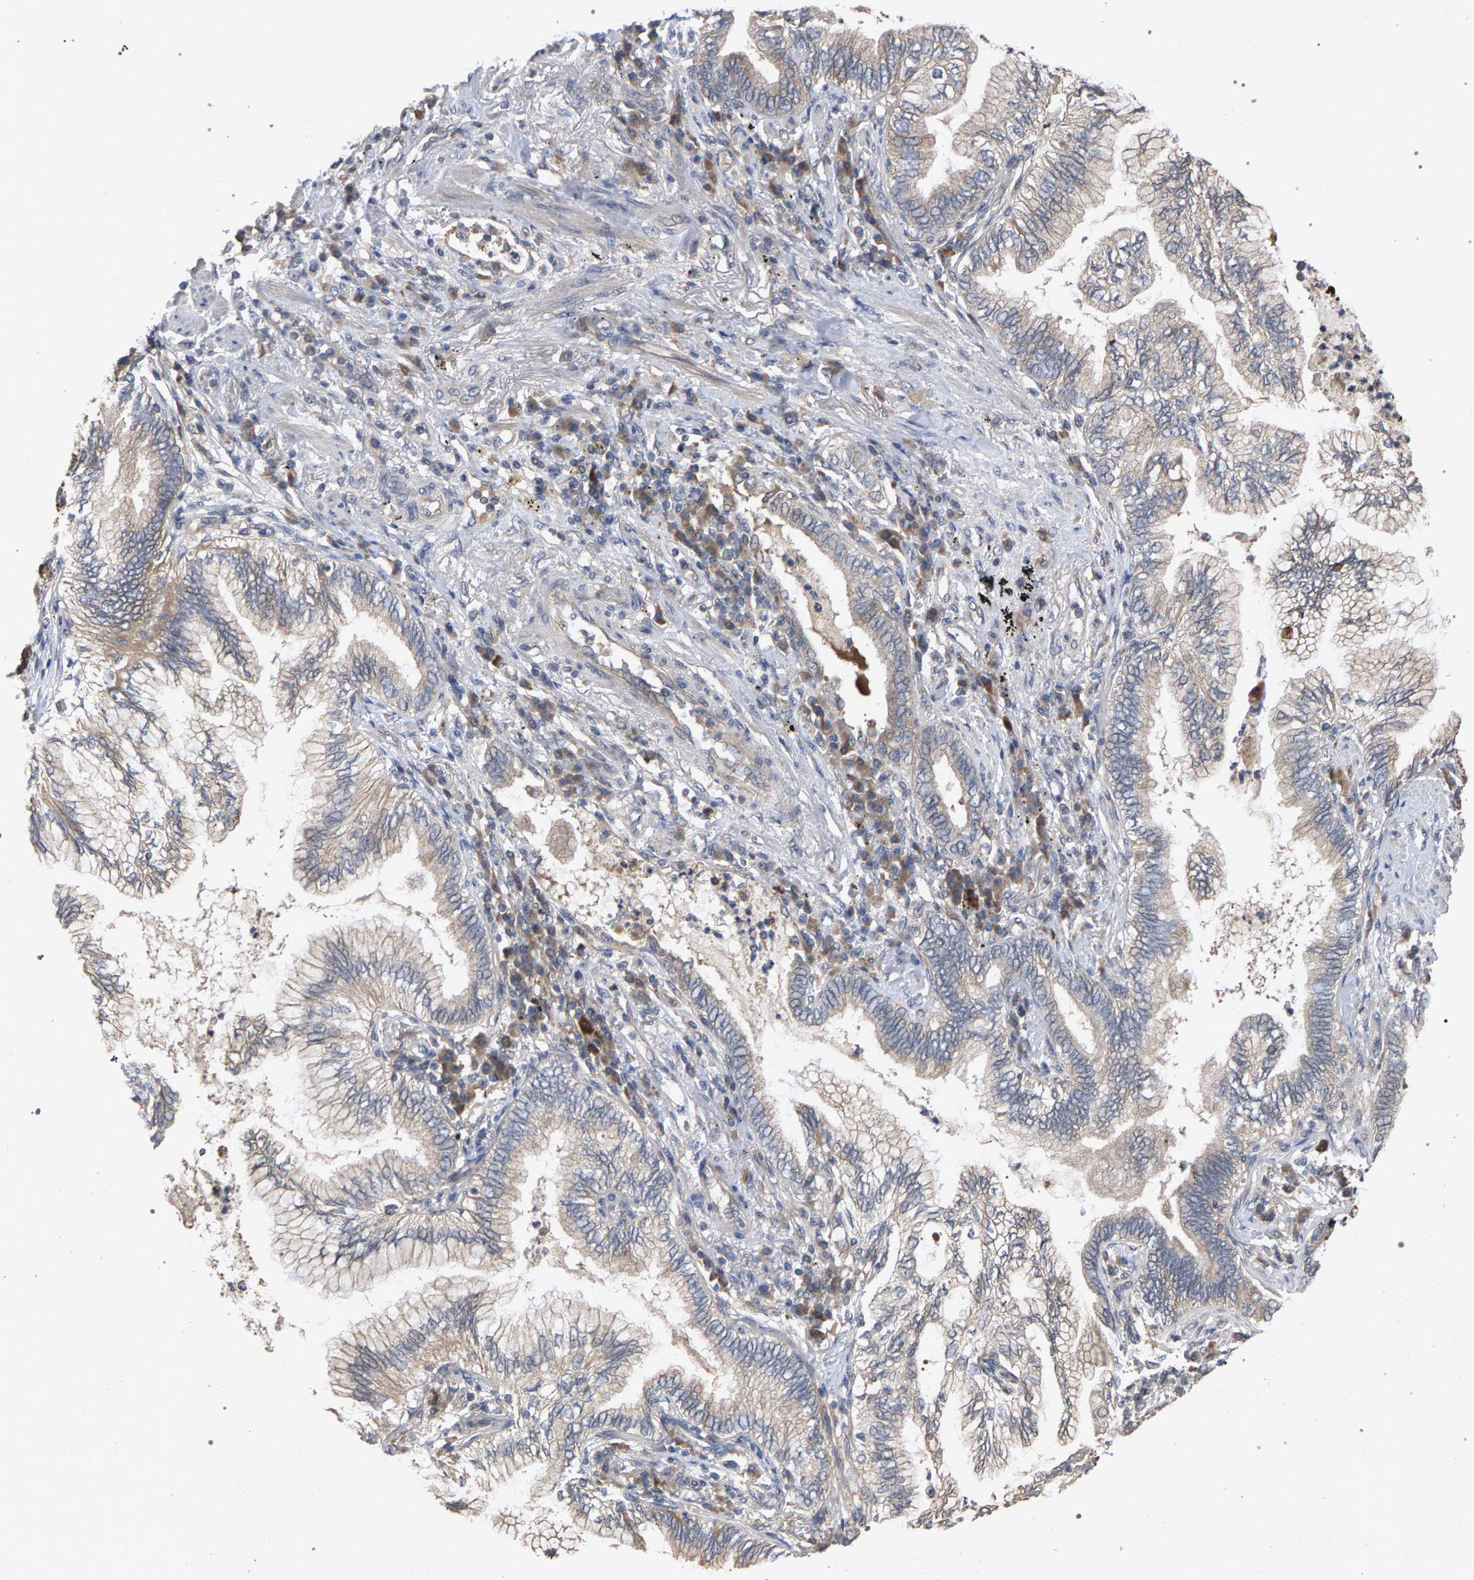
{"staining": {"intensity": "weak", "quantity": "25%-75%", "location": "cytoplasmic/membranous"}, "tissue": "lung cancer", "cell_type": "Tumor cells", "image_type": "cancer", "snomed": [{"axis": "morphology", "description": "Normal tissue, NOS"}, {"axis": "morphology", "description": "Adenocarcinoma, NOS"}, {"axis": "topography", "description": "Bronchus"}, {"axis": "topography", "description": "Lung"}], "caption": "Human lung cancer (adenocarcinoma) stained with a protein marker reveals weak staining in tumor cells.", "gene": "SLC4A4", "patient": {"sex": "female", "age": 70}}